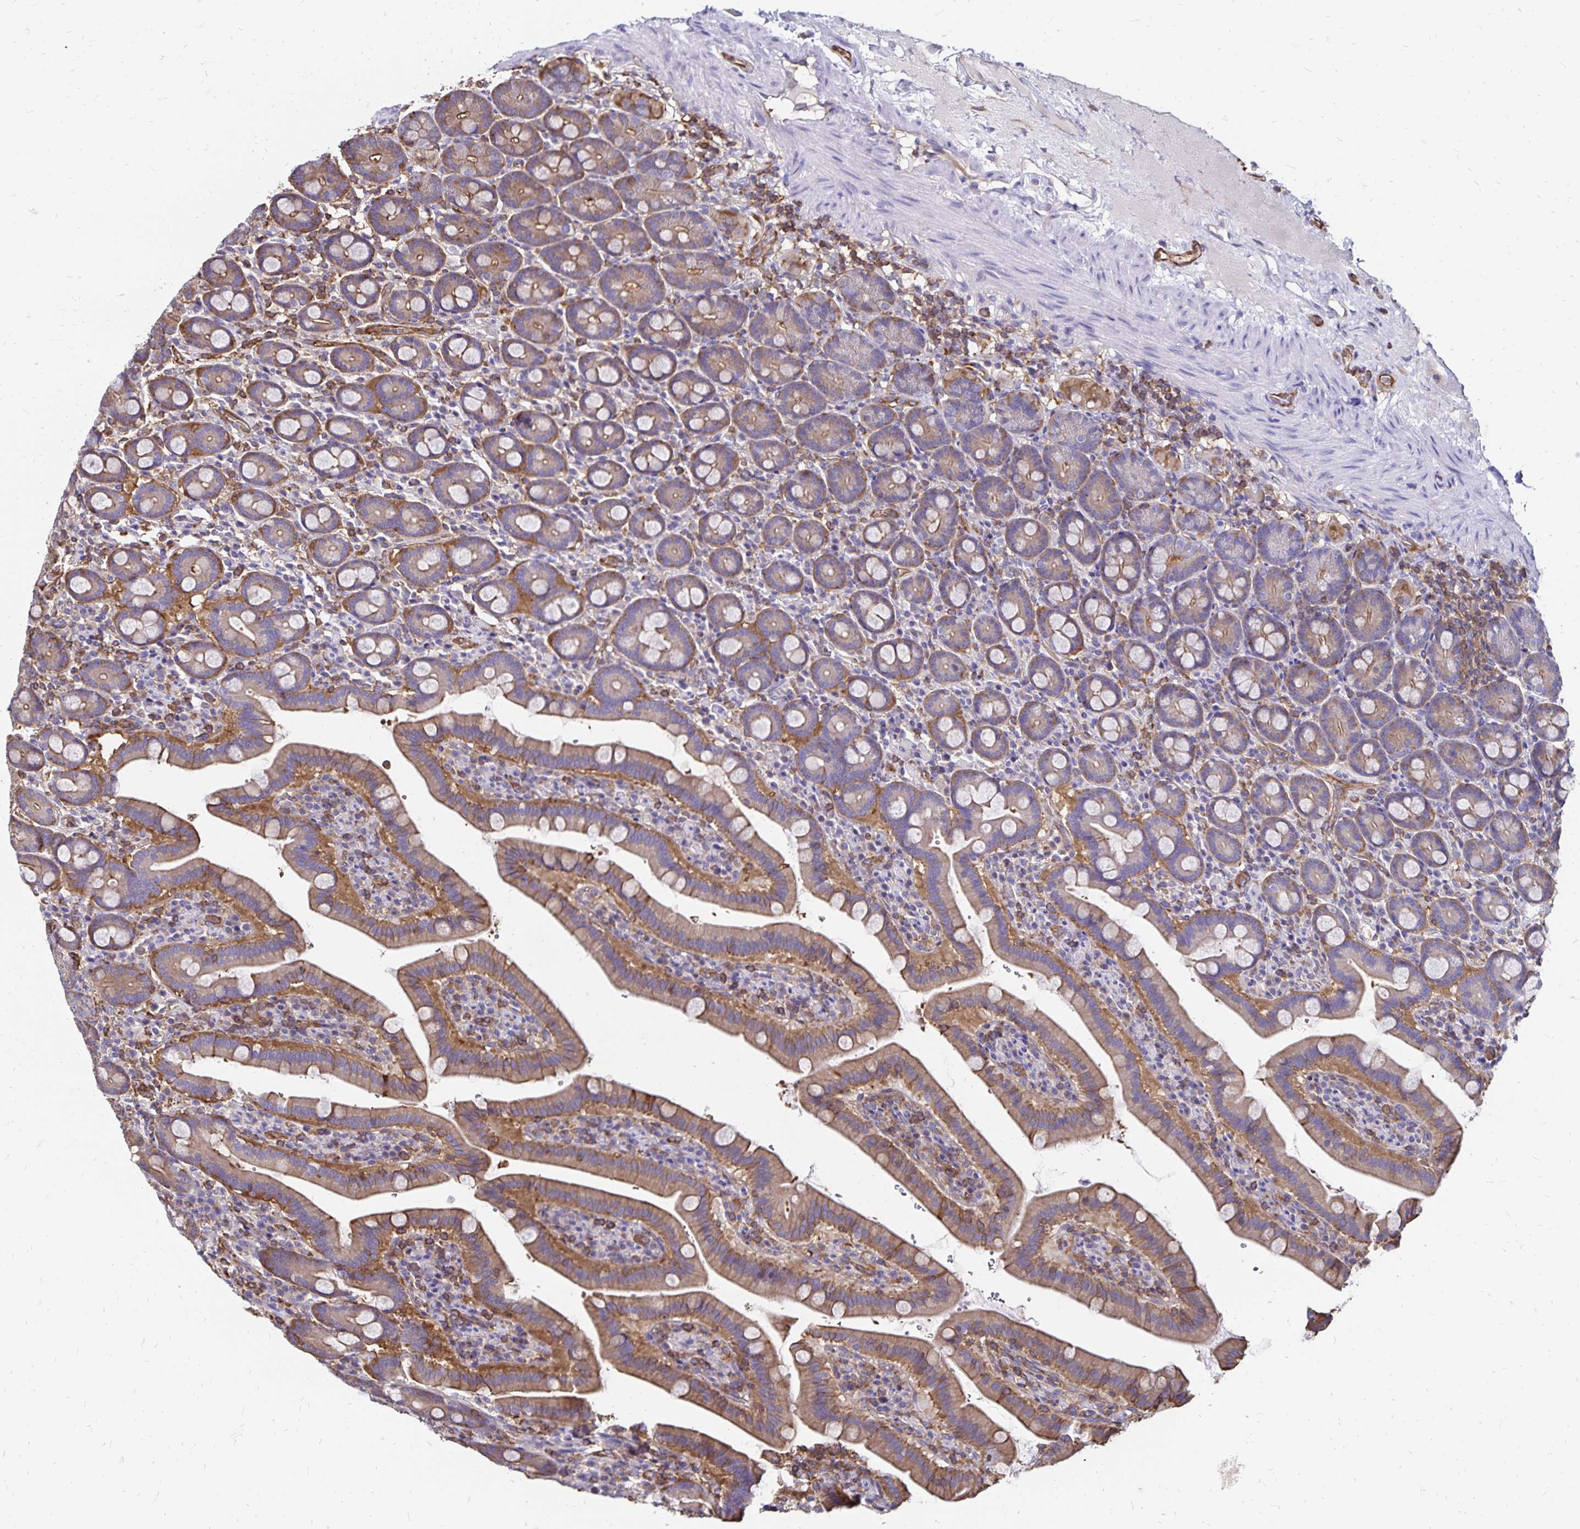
{"staining": {"intensity": "moderate", "quantity": "25%-75%", "location": "cytoplasmic/membranous"}, "tissue": "small intestine", "cell_type": "Glandular cells", "image_type": "normal", "snomed": [{"axis": "morphology", "description": "Normal tissue, NOS"}, {"axis": "topography", "description": "Small intestine"}], "caption": "Immunohistochemical staining of unremarkable small intestine reveals 25%-75% levels of moderate cytoplasmic/membranous protein expression in approximately 25%-75% of glandular cells.", "gene": "RPRML", "patient": {"sex": "male", "age": 26}}